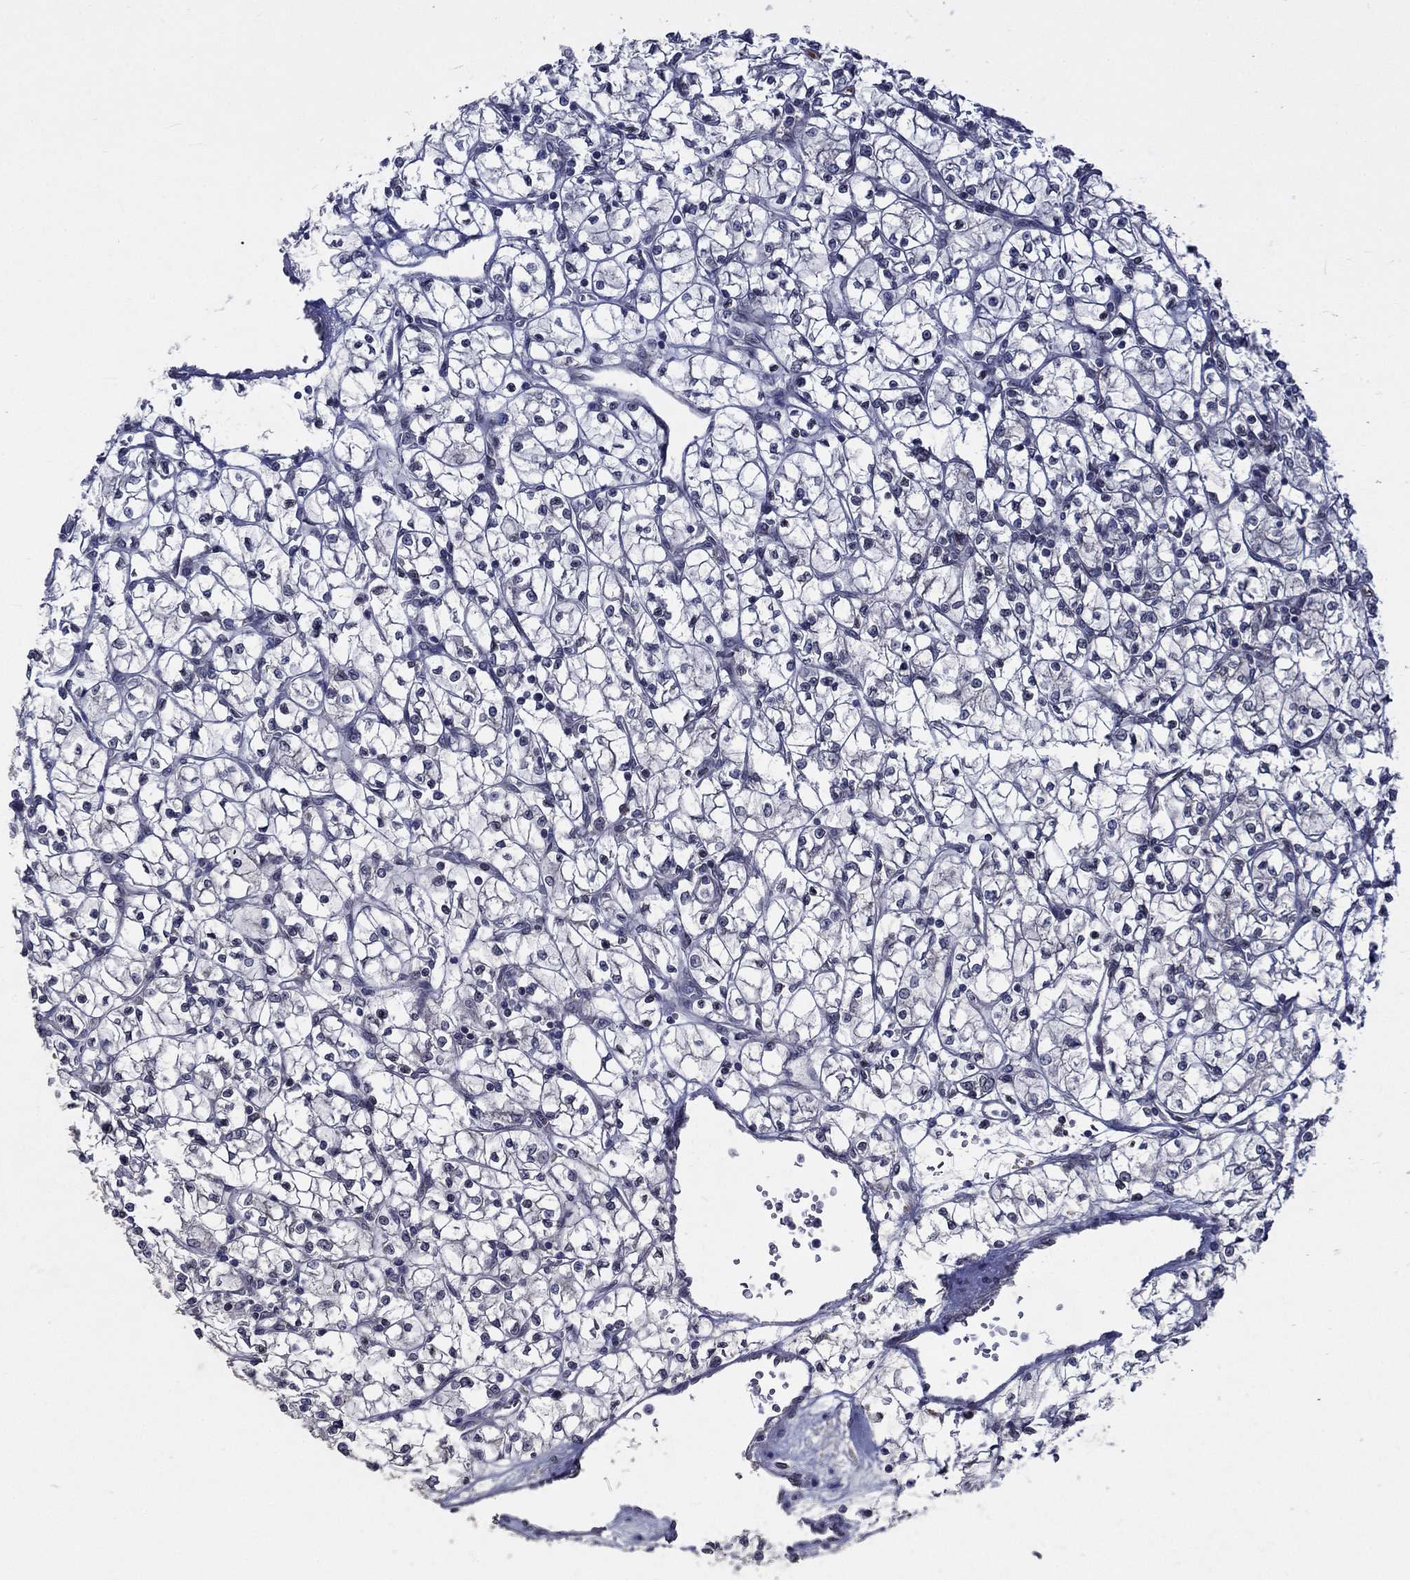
{"staining": {"intensity": "negative", "quantity": "none", "location": "none"}, "tissue": "renal cancer", "cell_type": "Tumor cells", "image_type": "cancer", "snomed": [{"axis": "morphology", "description": "Adenocarcinoma, NOS"}, {"axis": "topography", "description": "Kidney"}], "caption": "High magnification brightfield microscopy of renal cancer (adenocarcinoma) stained with DAB (brown) and counterstained with hematoxylin (blue): tumor cells show no significant expression. Nuclei are stained in blue.", "gene": "CETN3", "patient": {"sex": "female", "age": 64}}